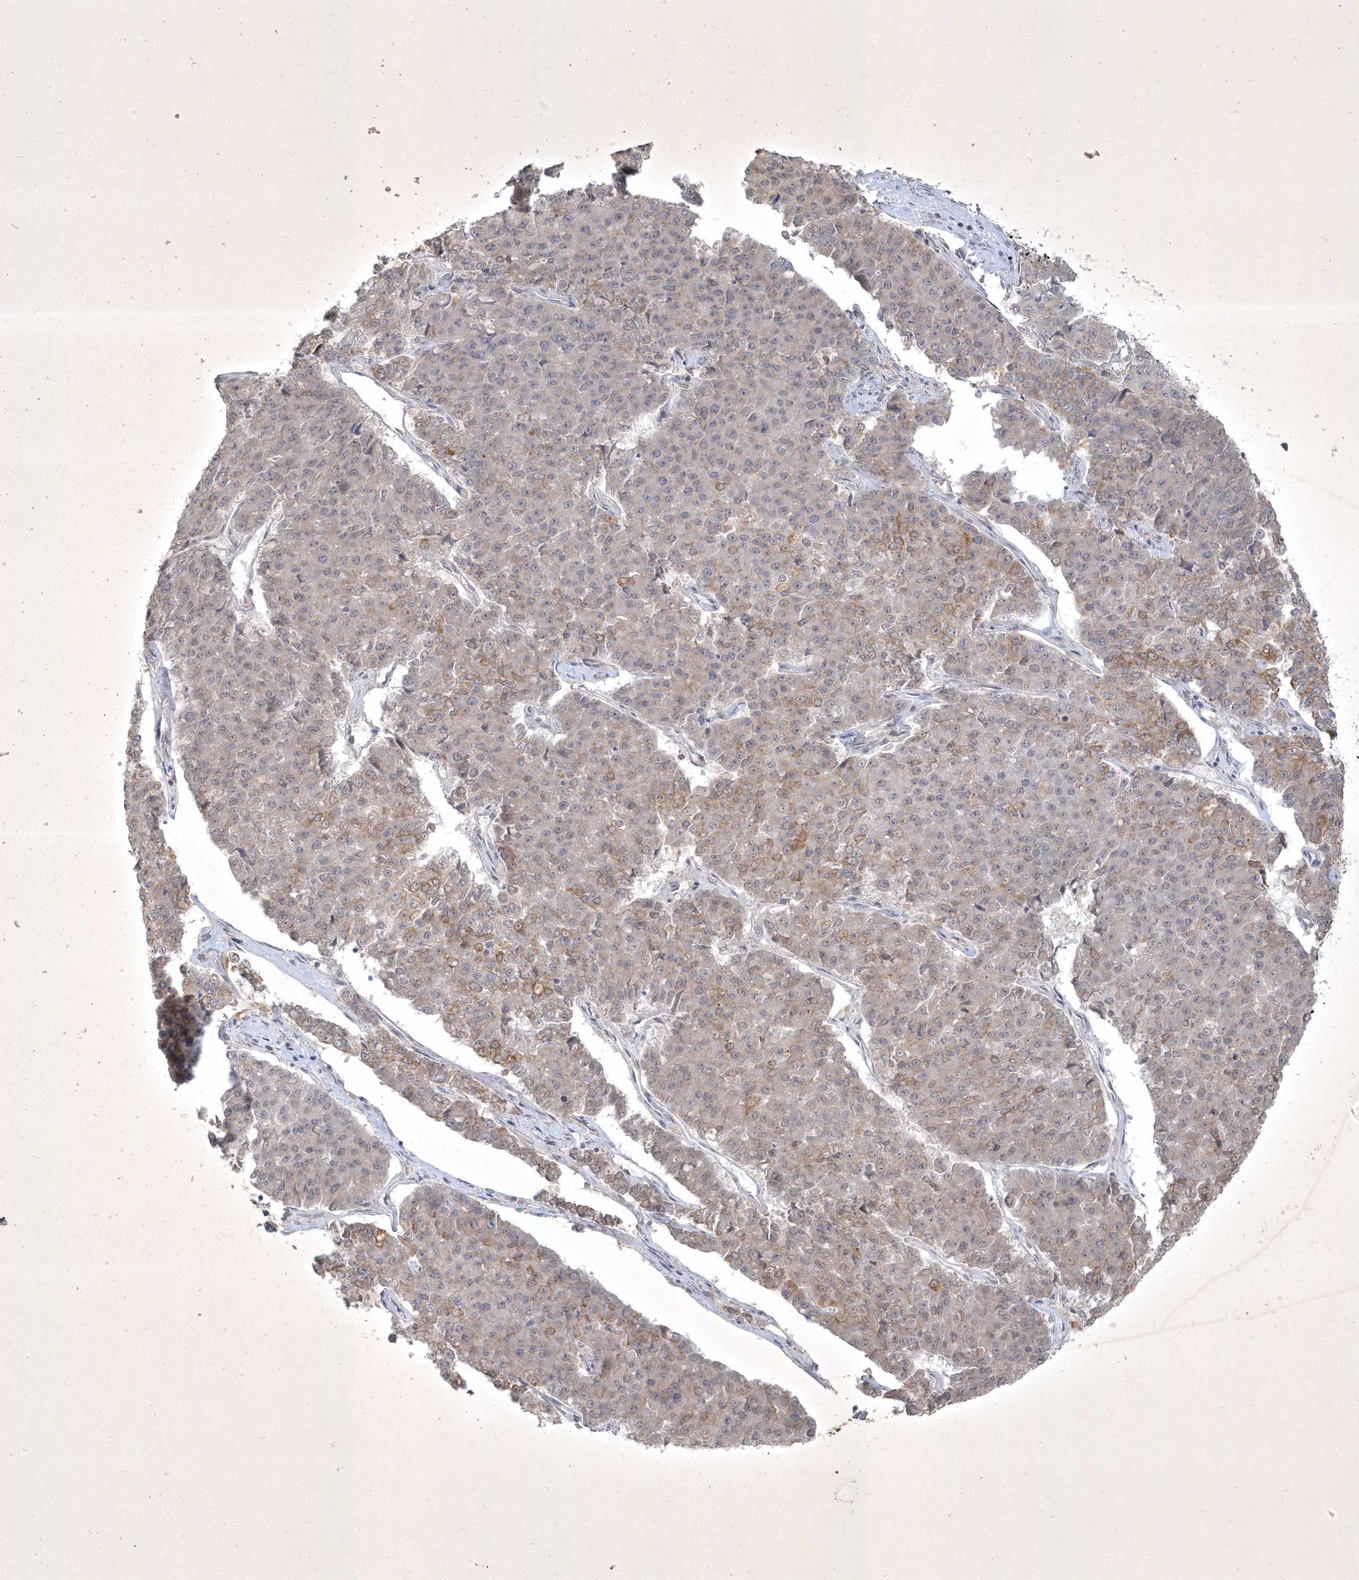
{"staining": {"intensity": "weak", "quantity": "<25%", "location": "cytoplasmic/membranous"}, "tissue": "pancreatic cancer", "cell_type": "Tumor cells", "image_type": "cancer", "snomed": [{"axis": "morphology", "description": "Adenocarcinoma, NOS"}, {"axis": "topography", "description": "Pancreas"}], "caption": "The immunohistochemistry (IHC) micrograph has no significant expression in tumor cells of adenocarcinoma (pancreatic) tissue.", "gene": "BOD1", "patient": {"sex": "male", "age": 50}}